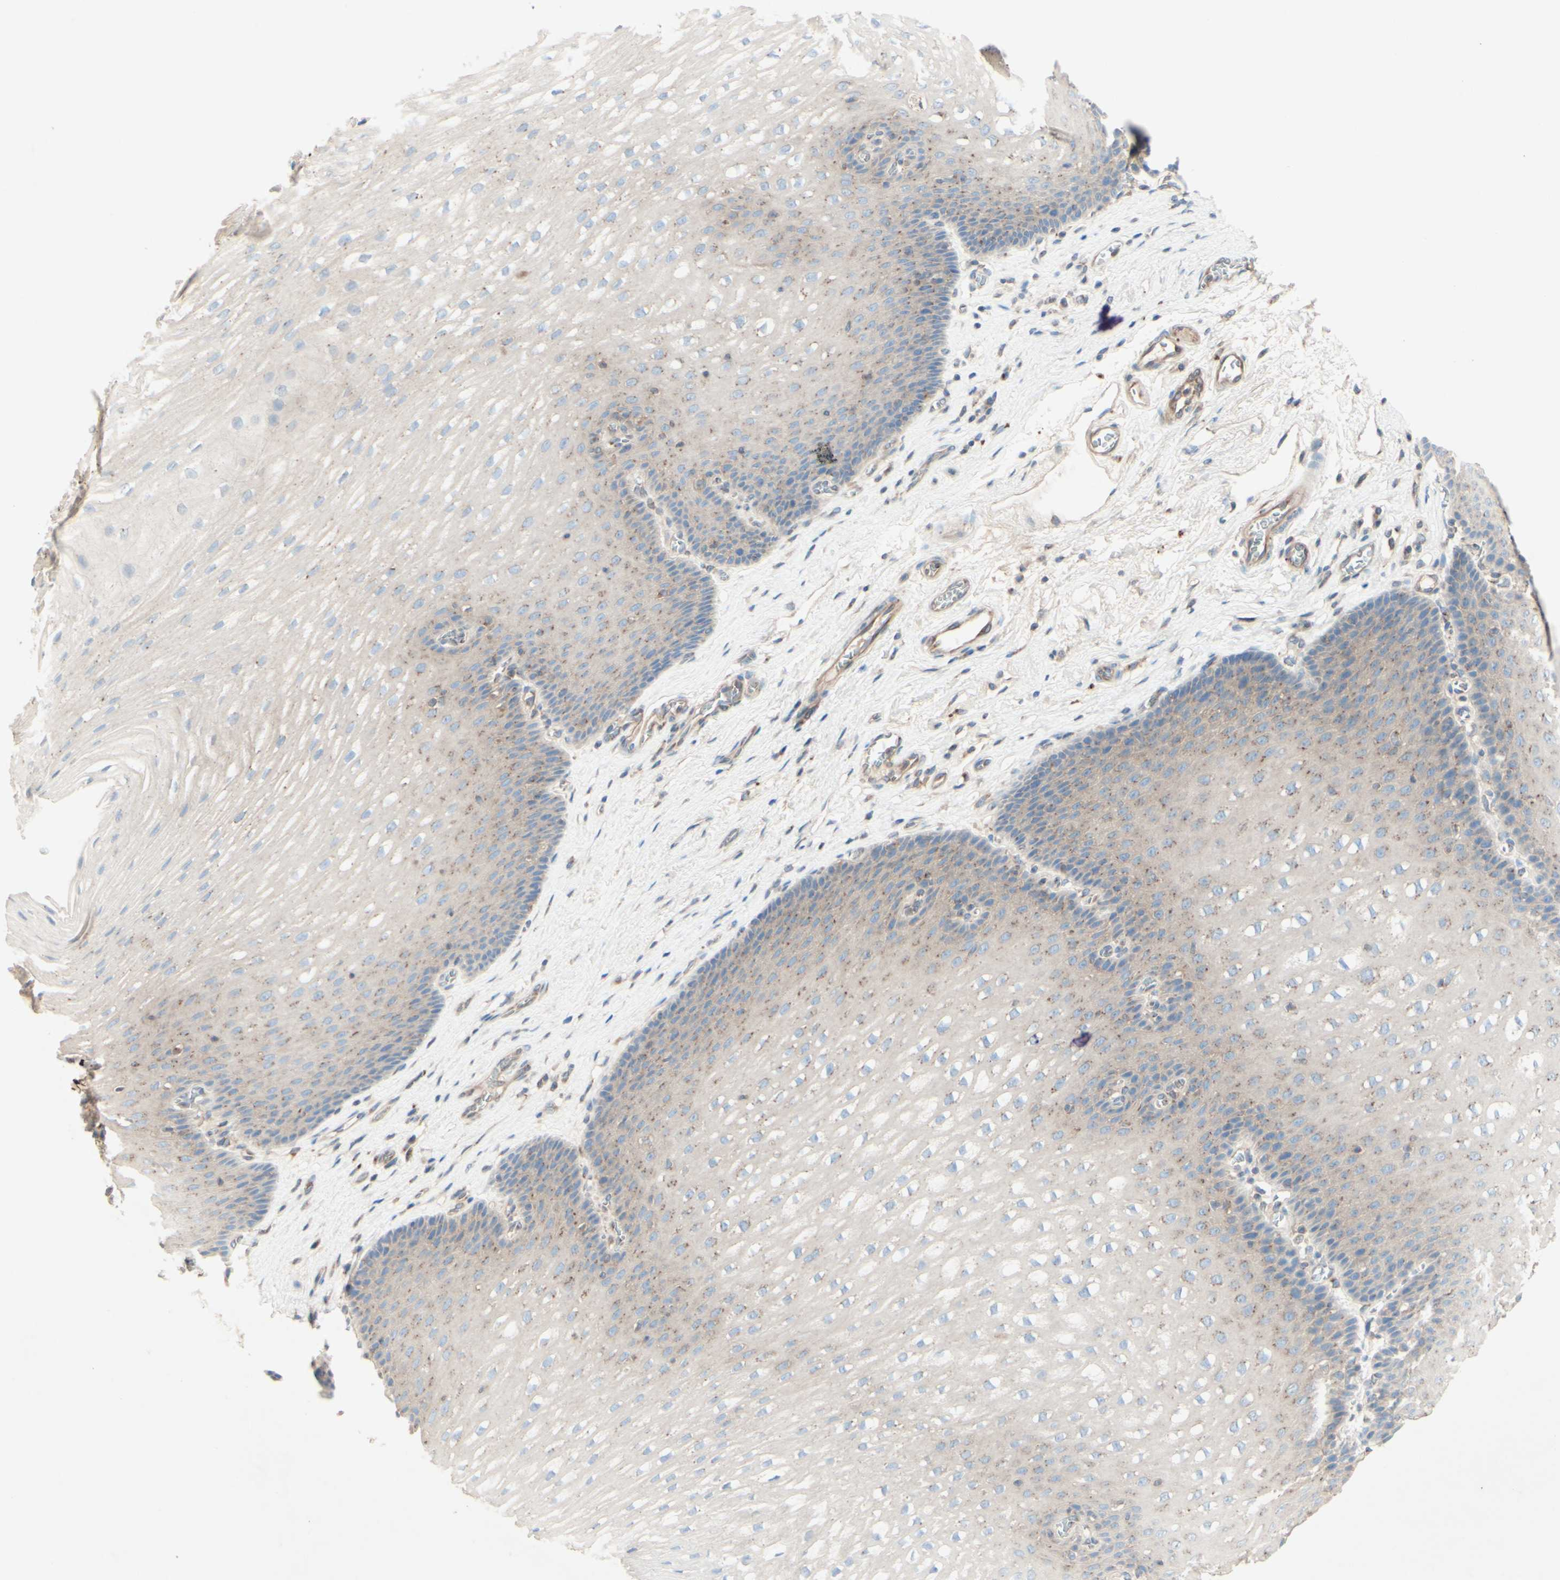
{"staining": {"intensity": "weak", "quantity": "25%-75%", "location": "cytoplasmic/membranous"}, "tissue": "esophagus", "cell_type": "Squamous epithelial cells", "image_type": "normal", "snomed": [{"axis": "morphology", "description": "Normal tissue, NOS"}, {"axis": "topography", "description": "Esophagus"}], "caption": "Human esophagus stained for a protein (brown) demonstrates weak cytoplasmic/membranous positive expression in approximately 25%-75% of squamous epithelial cells.", "gene": "MTM1", "patient": {"sex": "male", "age": 48}}